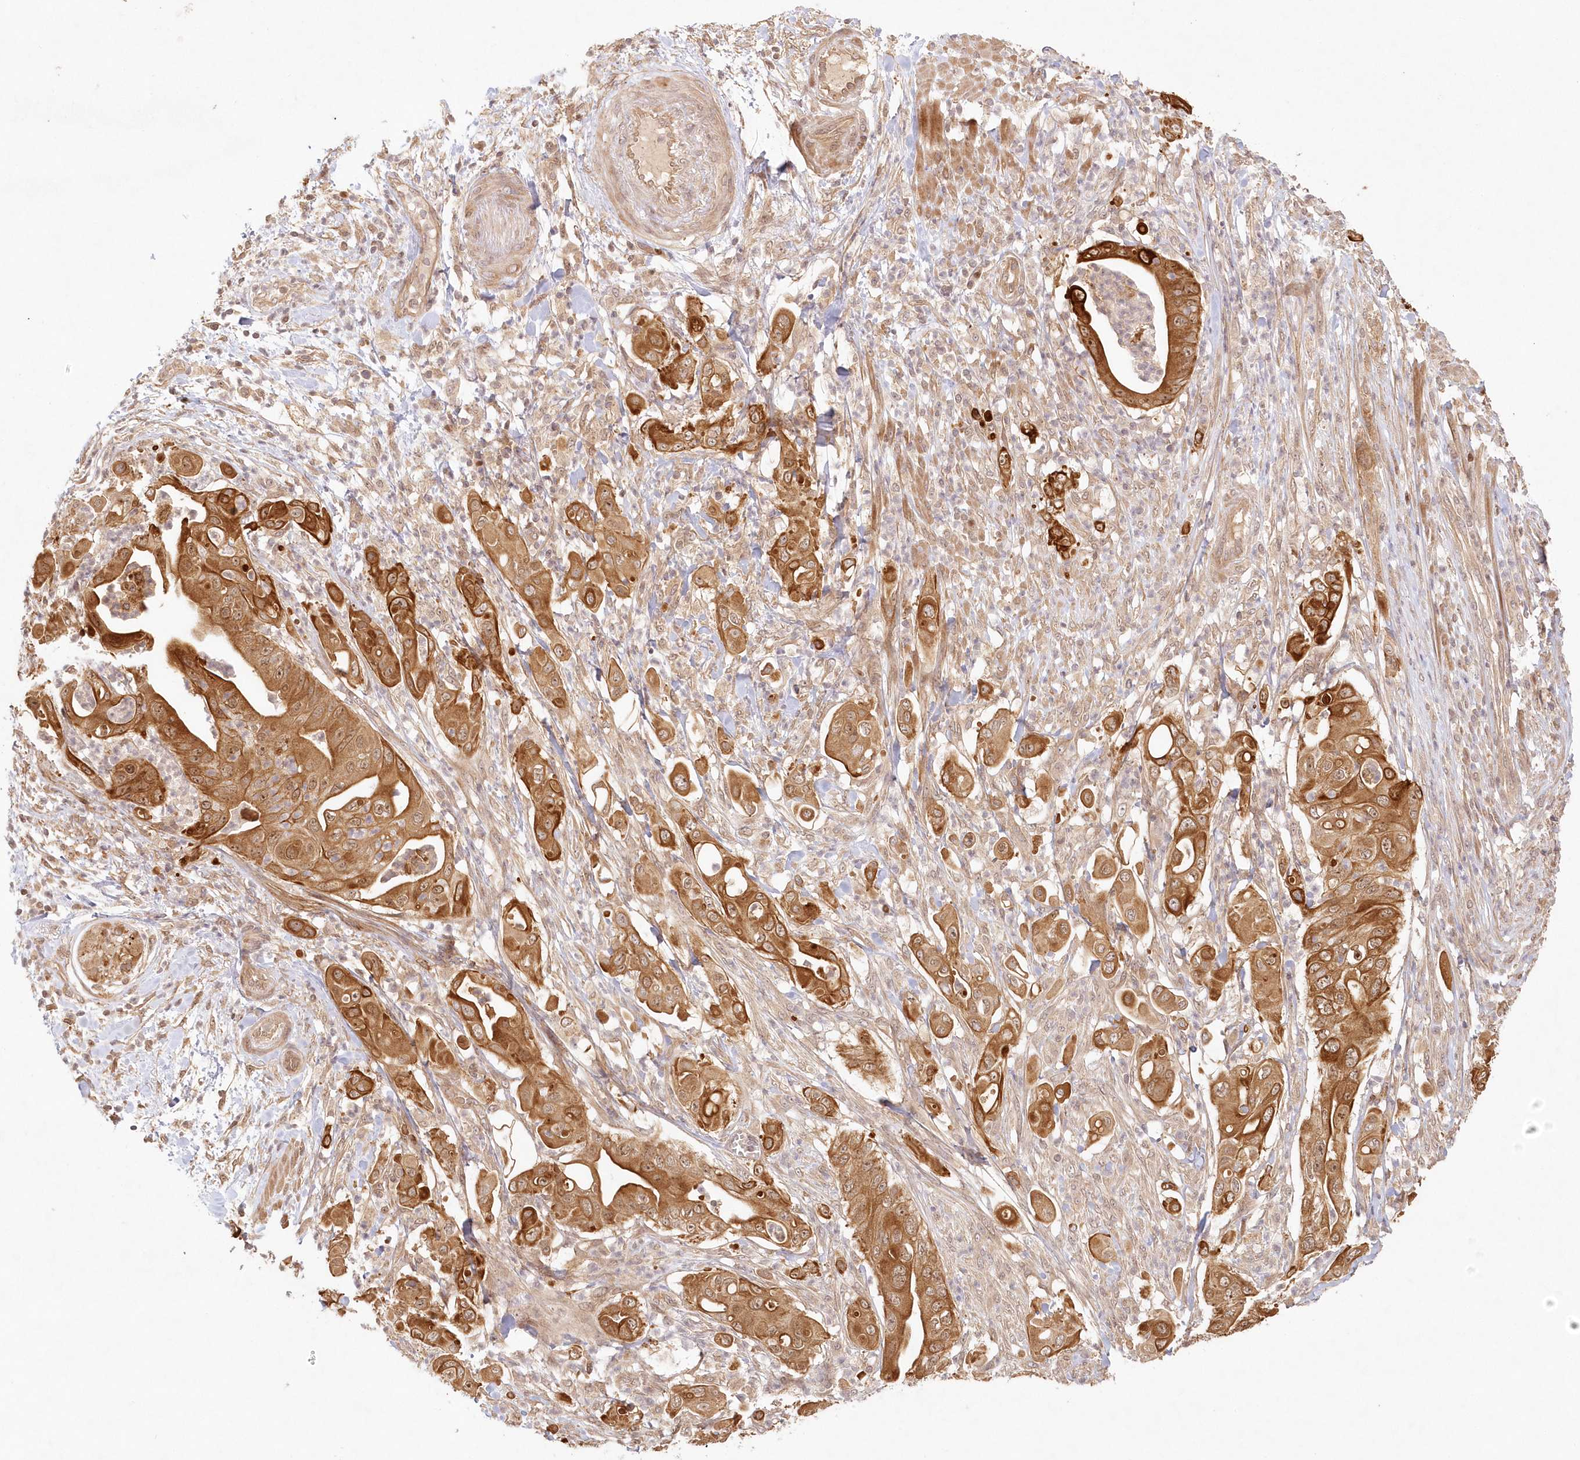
{"staining": {"intensity": "strong", "quantity": ">75%", "location": "cytoplasmic/membranous"}, "tissue": "pancreatic cancer", "cell_type": "Tumor cells", "image_type": "cancer", "snomed": [{"axis": "morphology", "description": "Adenocarcinoma, NOS"}, {"axis": "topography", "description": "Pancreas"}], "caption": "A brown stain shows strong cytoplasmic/membranous expression of a protein in human pancreatic adenocarcinoma tumor cells.", "gene": "KIAA0232", "patient": {"sex": "female", "age": 77}}